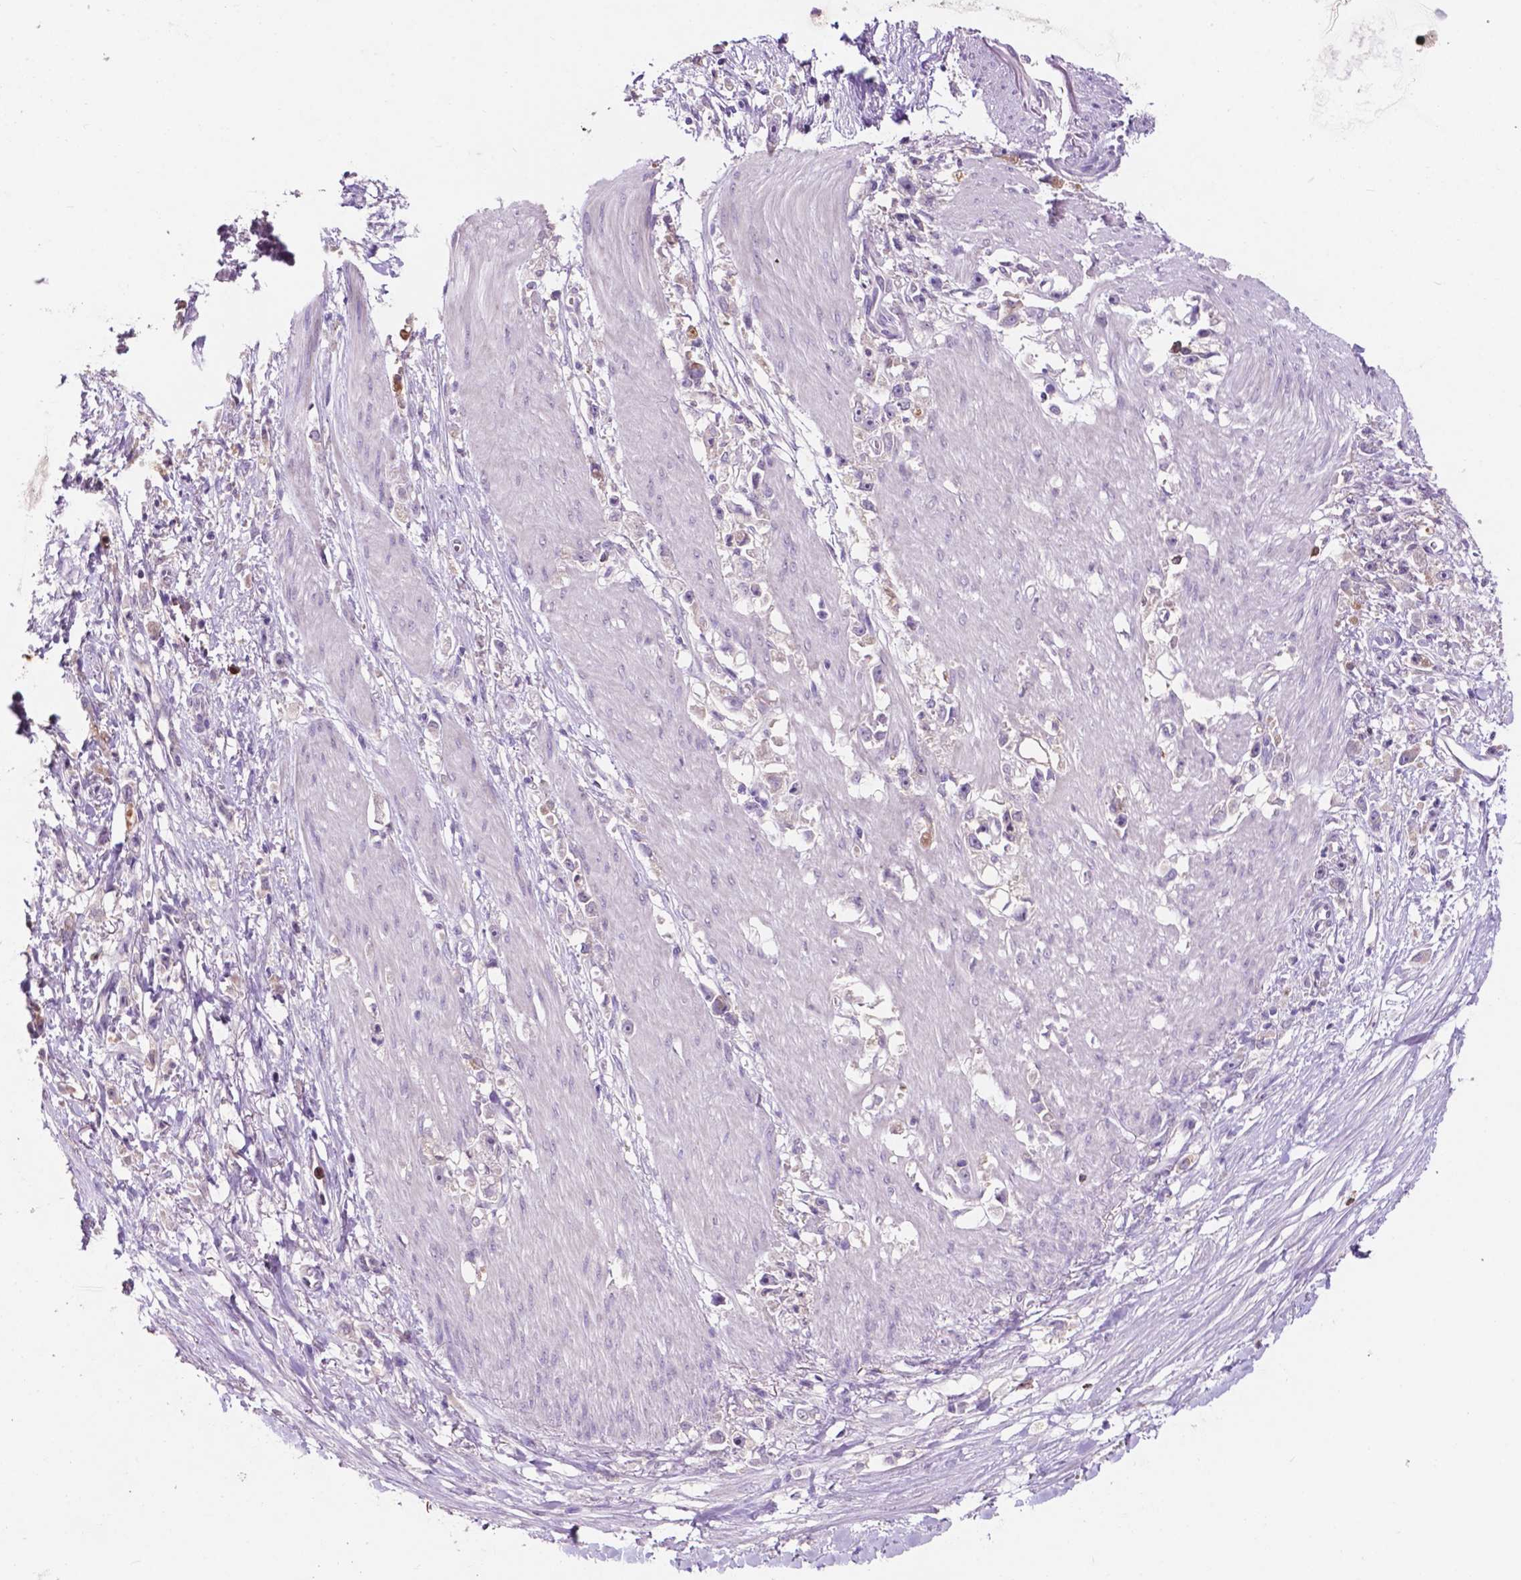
{"staining": {"intensity": "negative", "quantity": "none", "location": "none"}, "tissue": "stomach cancer", "cell_type": "Tumor cells", "image_type": "cancer", "snomed": [{"axis": "morphology", "description": "Adenocarcinoma, NOS"}, {"axis": "topography", "description": "Stomach"}], "caption": "Human stomach adenocarcinoma stained for a protein using IHC displays no positivity in tumor cells.", "gene": "PLSCR1", "patient": {"sex": "female", "age": 59}}